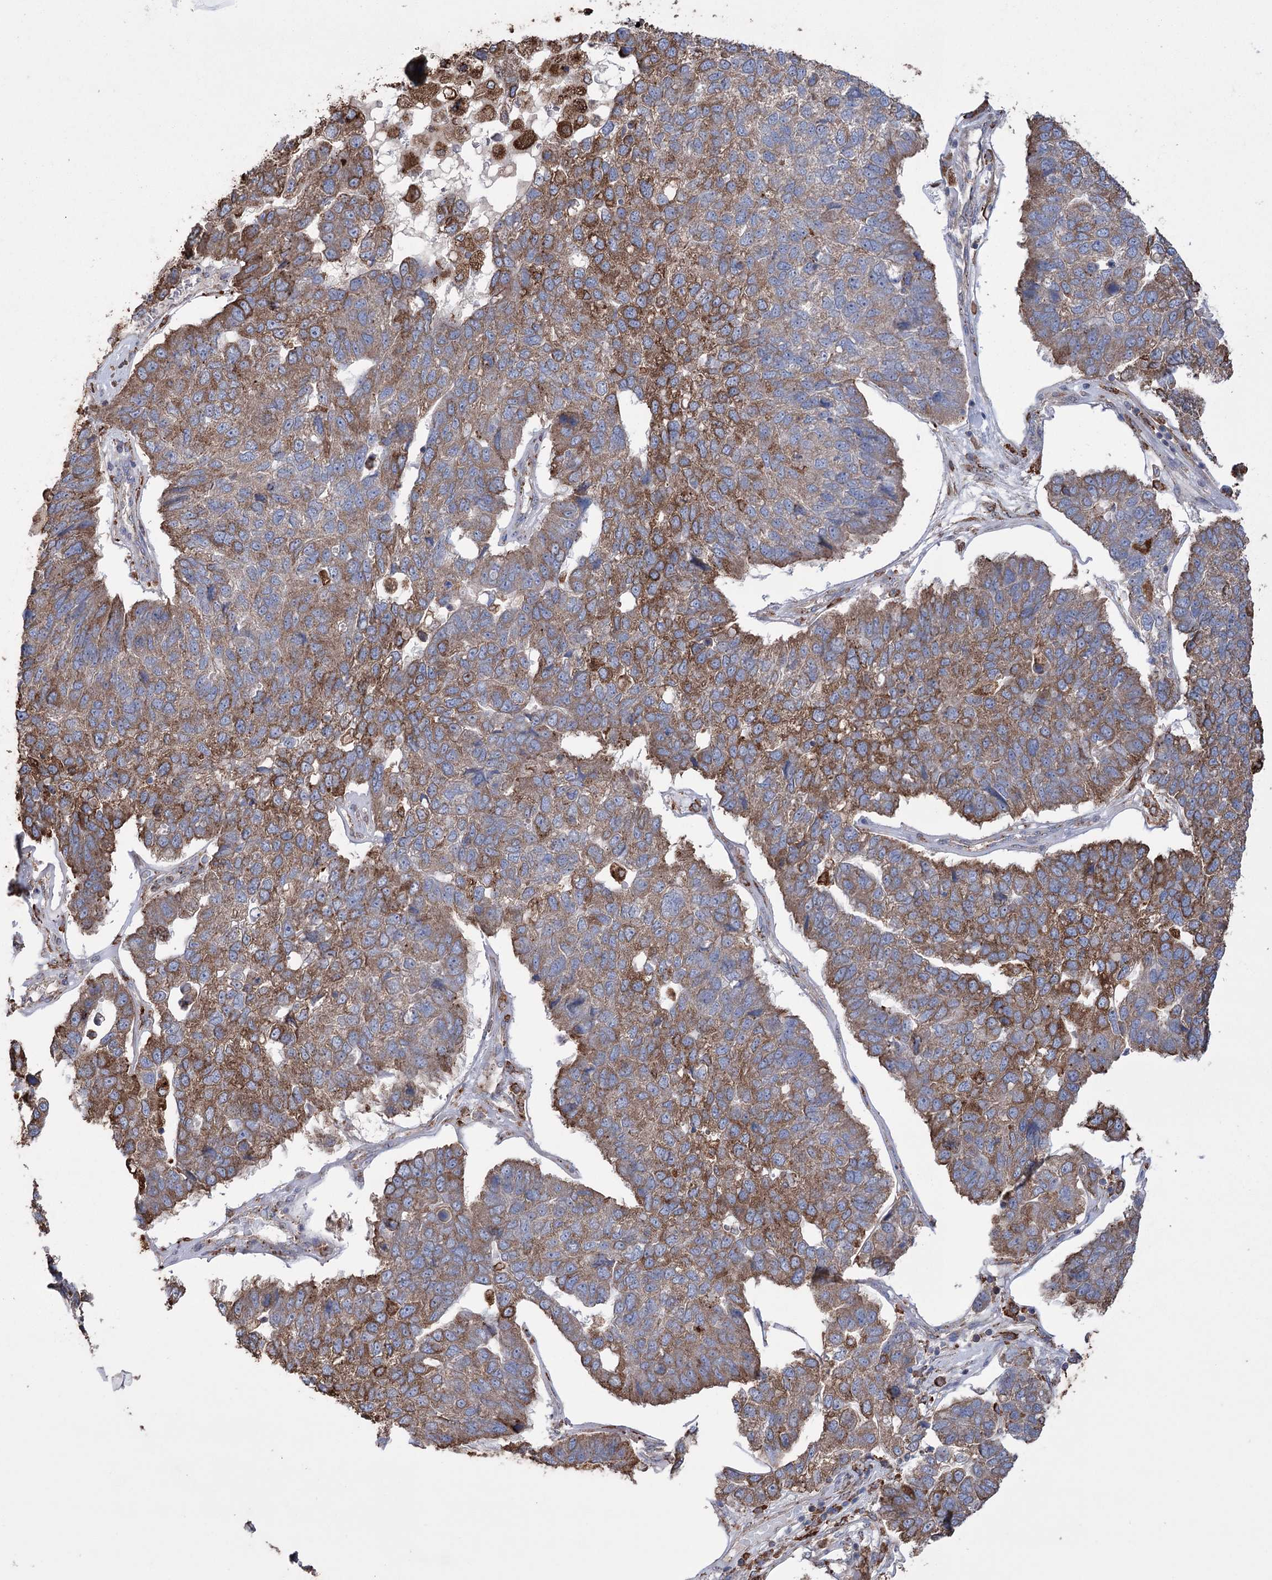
{"staining": {"intensity": "strong", "quantity": "25%-75%", "location": "cytoplasmic/membranous"}, "tissue": "pancreatic cancer", "cell_type": "Tumor cells", "image_type": "cancer", "snomed": [{"axis": "morphology", "description": "Adenocarcinoma, NOS"}, {"axis": "topography", "description": "Pancreas"}], "caption": "An IHC micrograph of neoplastic tissue is shown. Protein staining in brown labels strong cytoplasmic/membranous positivity in pancreatic adenocarcinoma within tumor cells.", "gene": "TRIM71", "patient": {"sex": "female", "age": 61}}